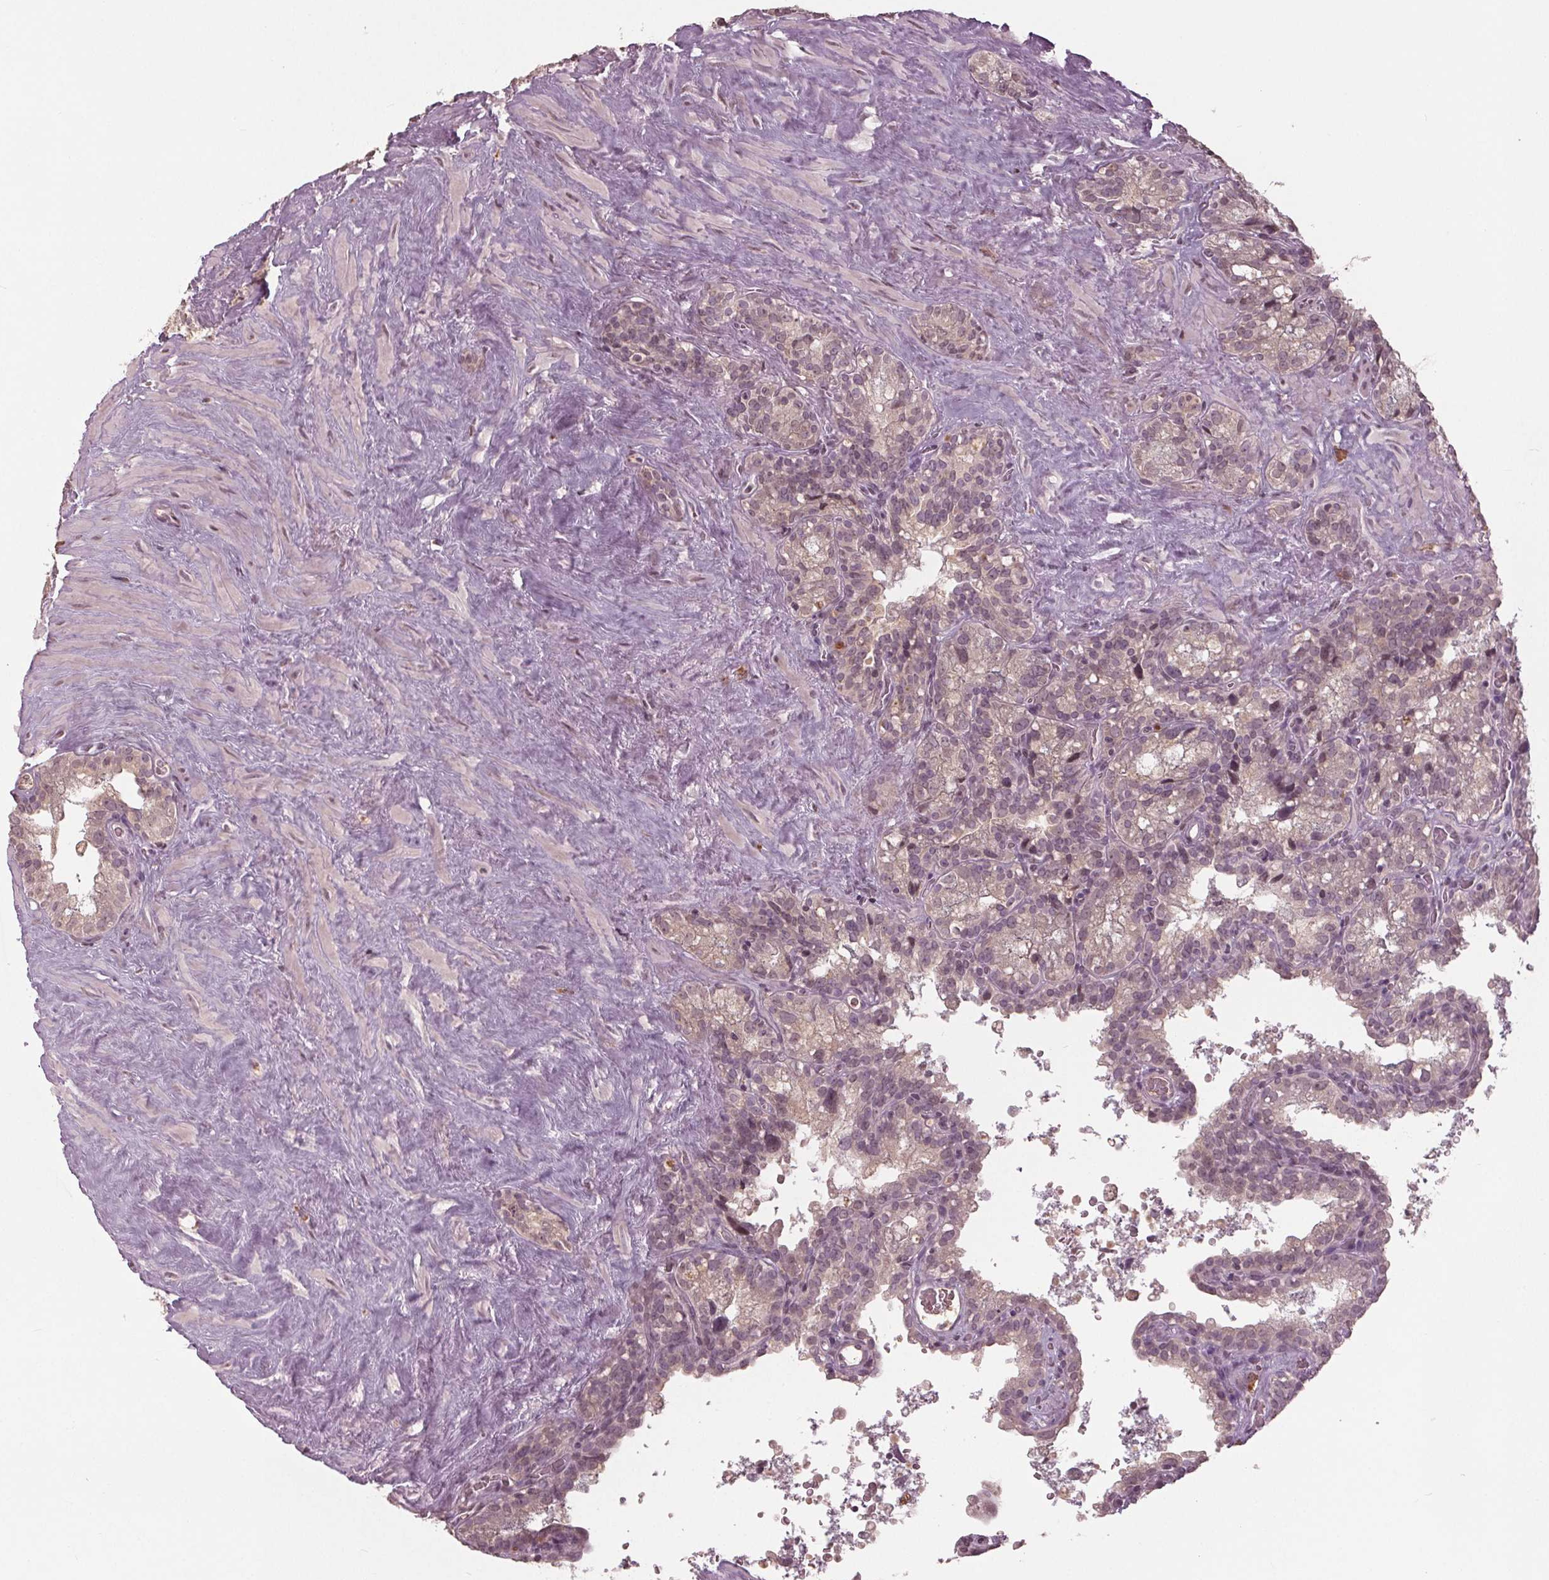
{"staining": {"intensity": "negative", "quantity": "none", "location": "none"}, "tissue": "seminal vesicle", "cell_type": "Glandular cells", "image_type": "normal", "snomed": [{"axis": "morphology", "description": "Normal tissue, NOS"}, {"axis": "topography", "description": "Prostate"}, {"axis": "topography", "description": "Seminal veicle"}], "caption": "A high-resolution photomicrograph shows immunohistochemistry staining of benign seminal vesicle, which displays no significant positivity in glandular cells.", "gene": "CXCL16", "patient": {"sex": "male", "age": 71}}